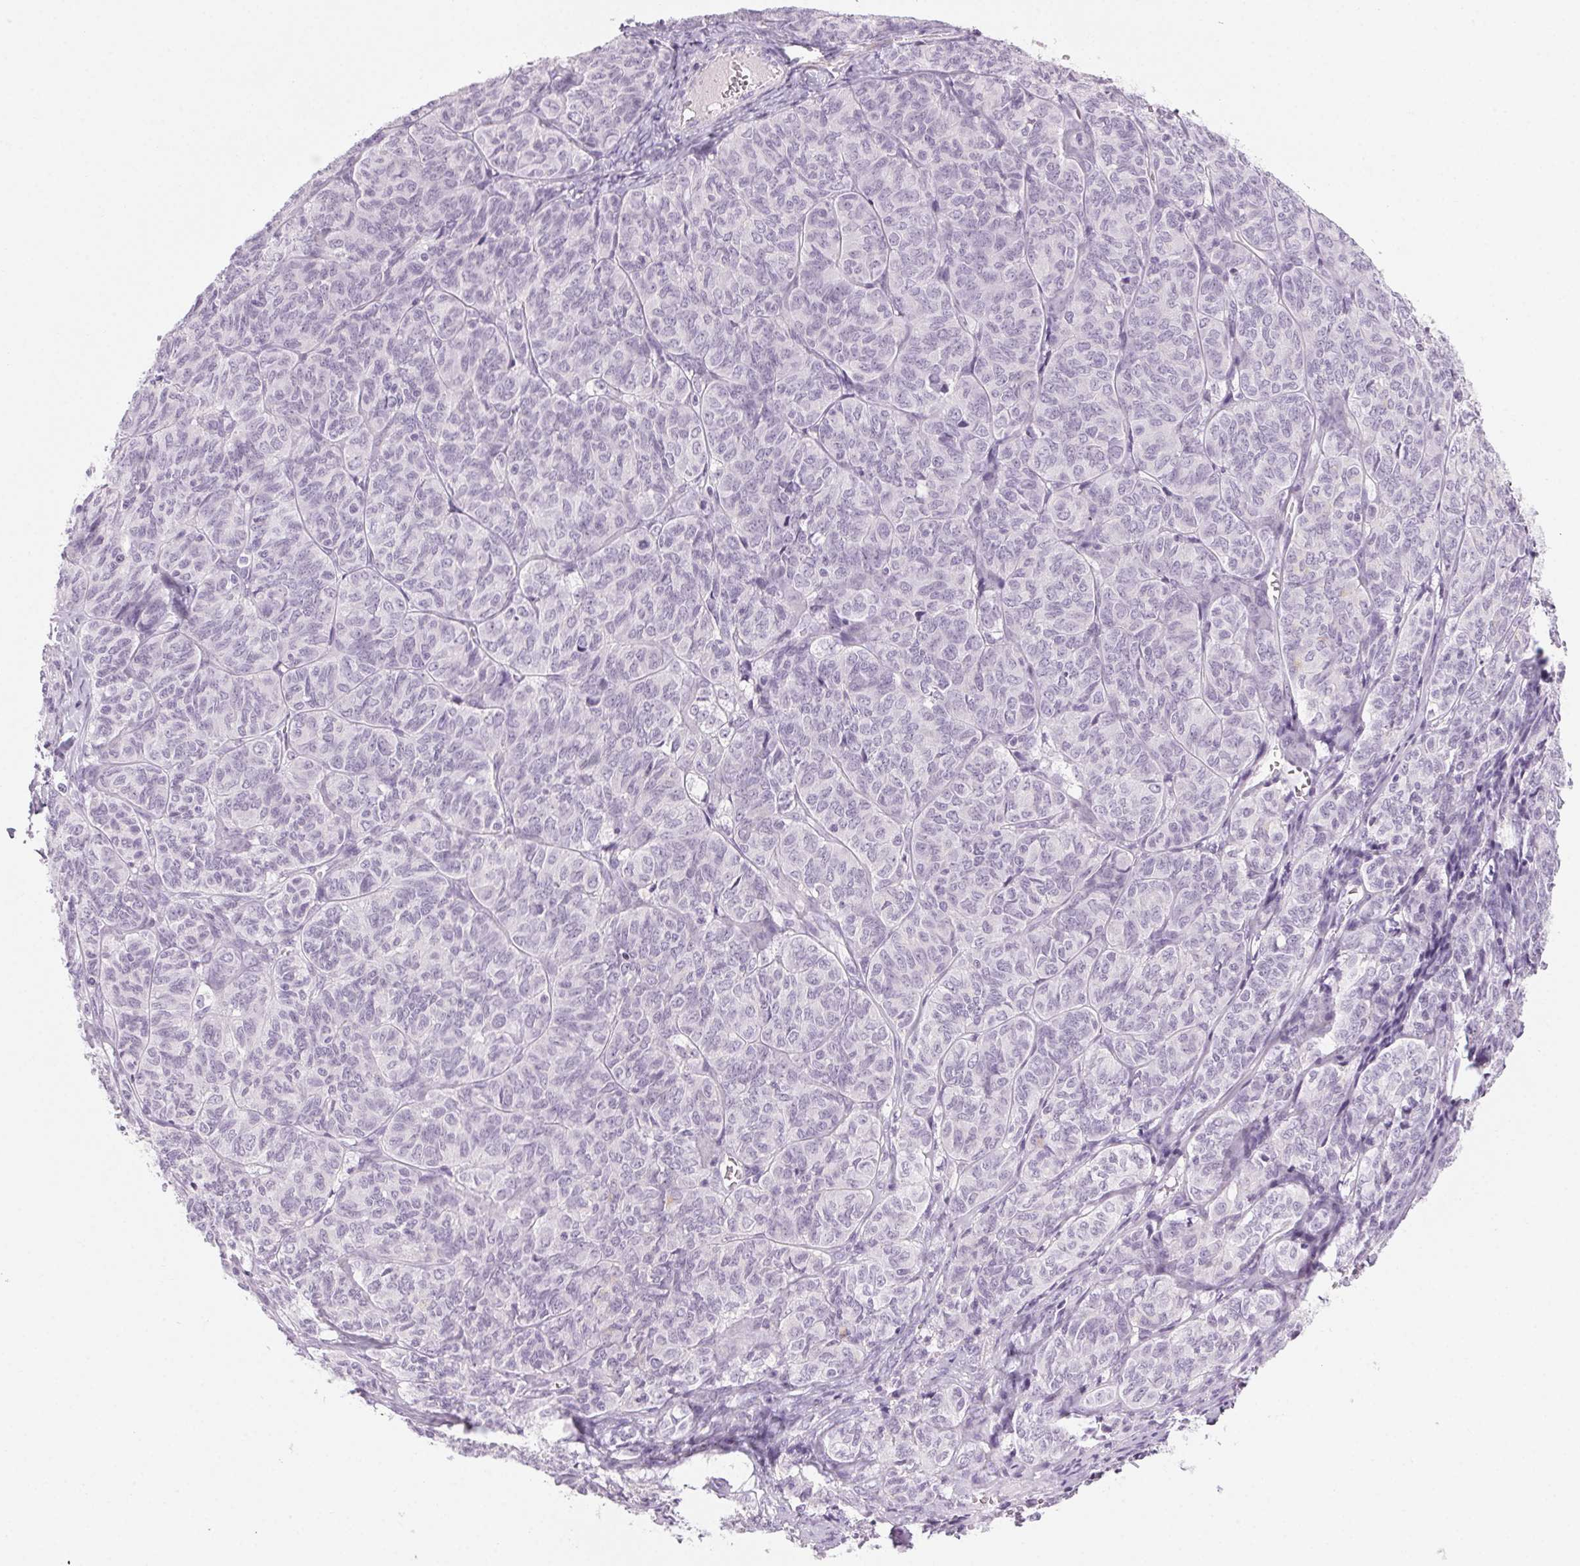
{"staining": {"intensity": "negative", "quantity": "none", "location": "none"}, "tissue": "ovarian cancer", "cell_type": "Tumor cells", "image_type": "cancer", "snomed": [{"axis": "morphology", "description": "Carcinoma, endometroid"}, {"axis": "topography", "description": "Ovary"}], "caption": "The histopathology image shows no staining of tumor cells in ovarian cancer (endometroid carcinoma).", "gene": "LRP2", "patient": {"sex": "female", "age": 80}}